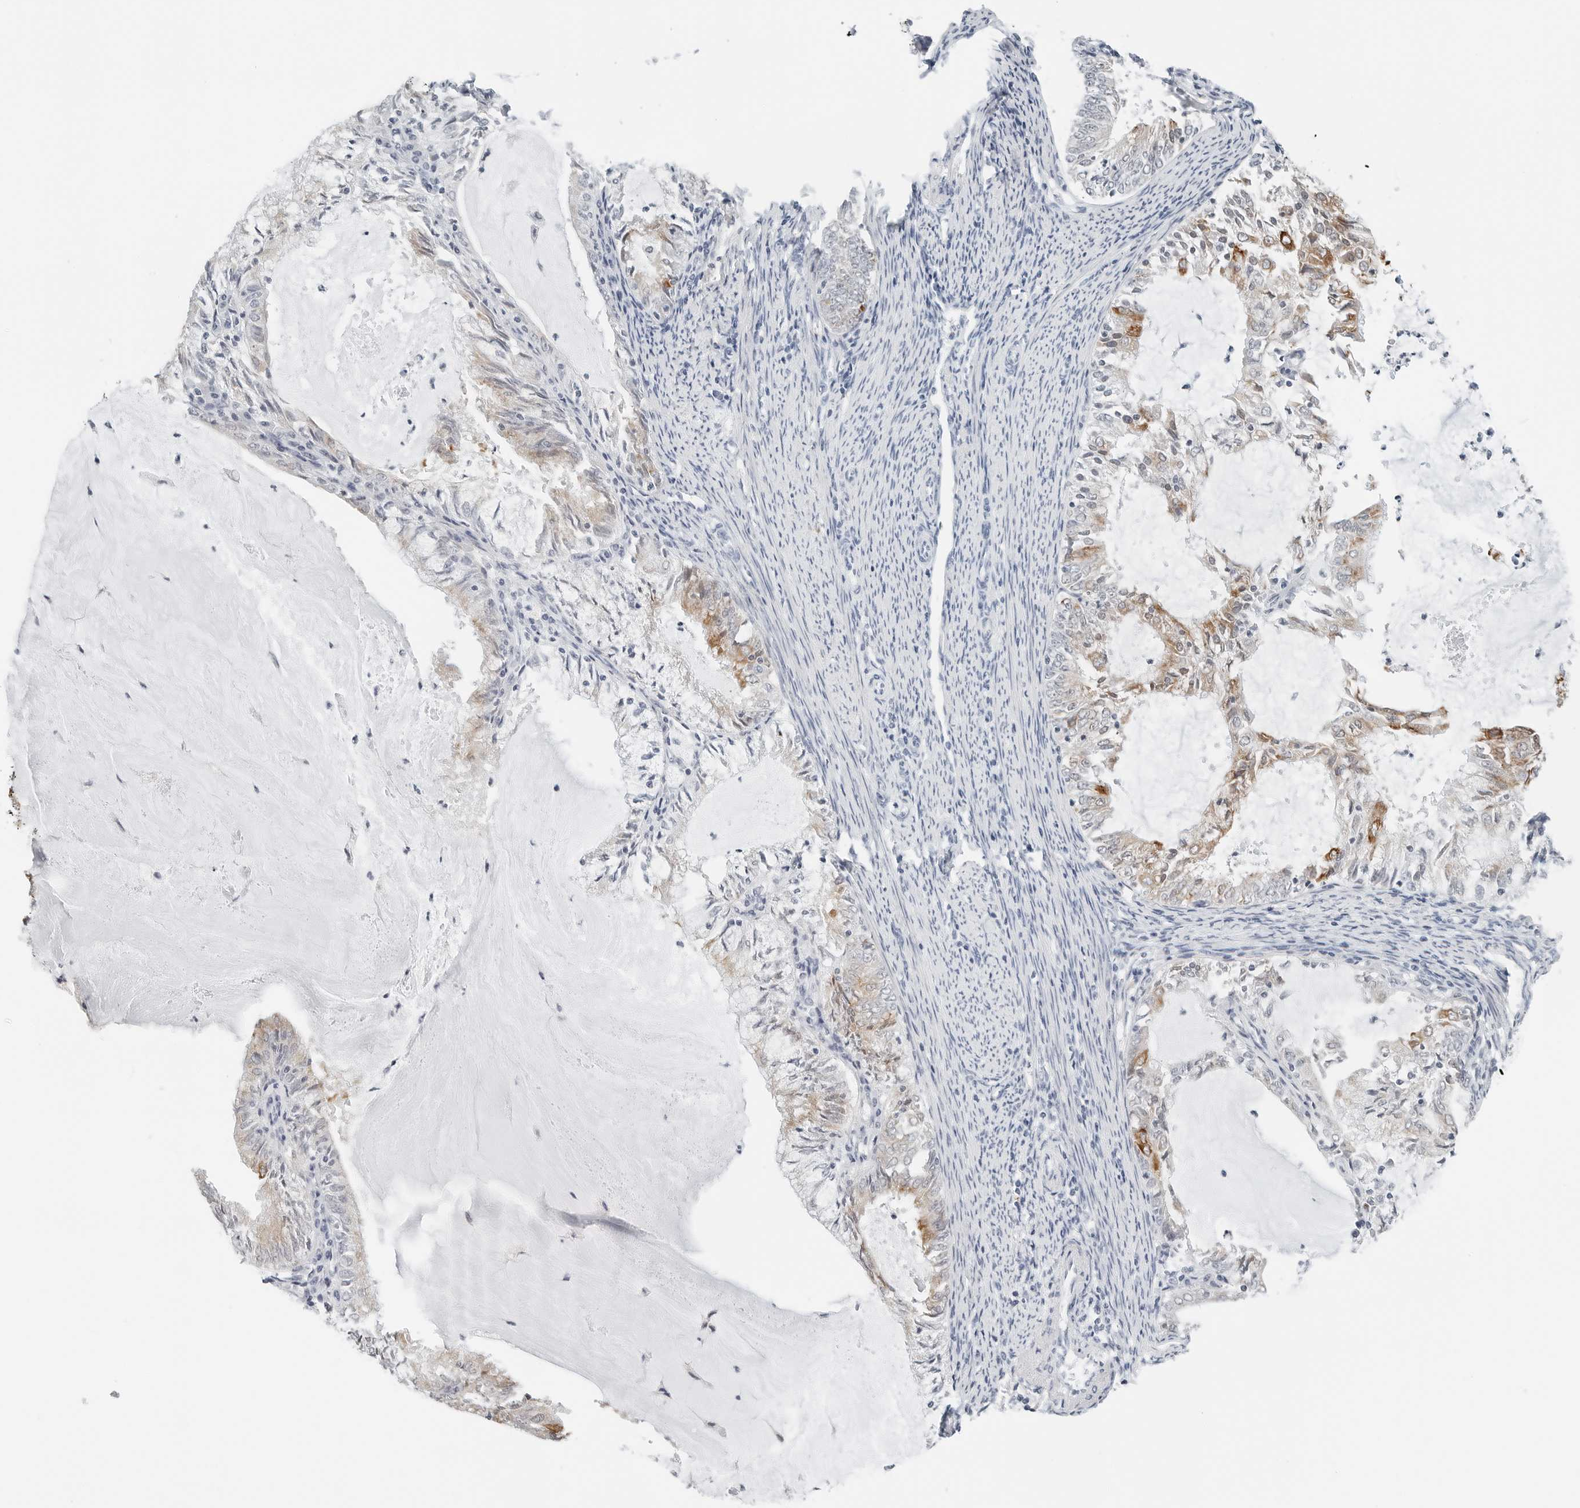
{"staining": {"intensity": "moderate", "quantity": "<25%", "location": "cytoplasmic/membranous"}, "tissue": "endometrial cancer", "cell_type": "Tumor cells", "image_type": "cancer", "snomed": [{"axis": "morphology", "description": "Adenocarcinoma, NOS"}, {"axis": "topography", "description": "Endometrium"}], "caption": "A low amount of moderate cytoplasmic/membranous staining is appreciated in about <25% of tumor cells in endometrial adenocarcinoma tissue.", "gene": "P4HA2", "patient": {"sex": "female", "age": 57}}